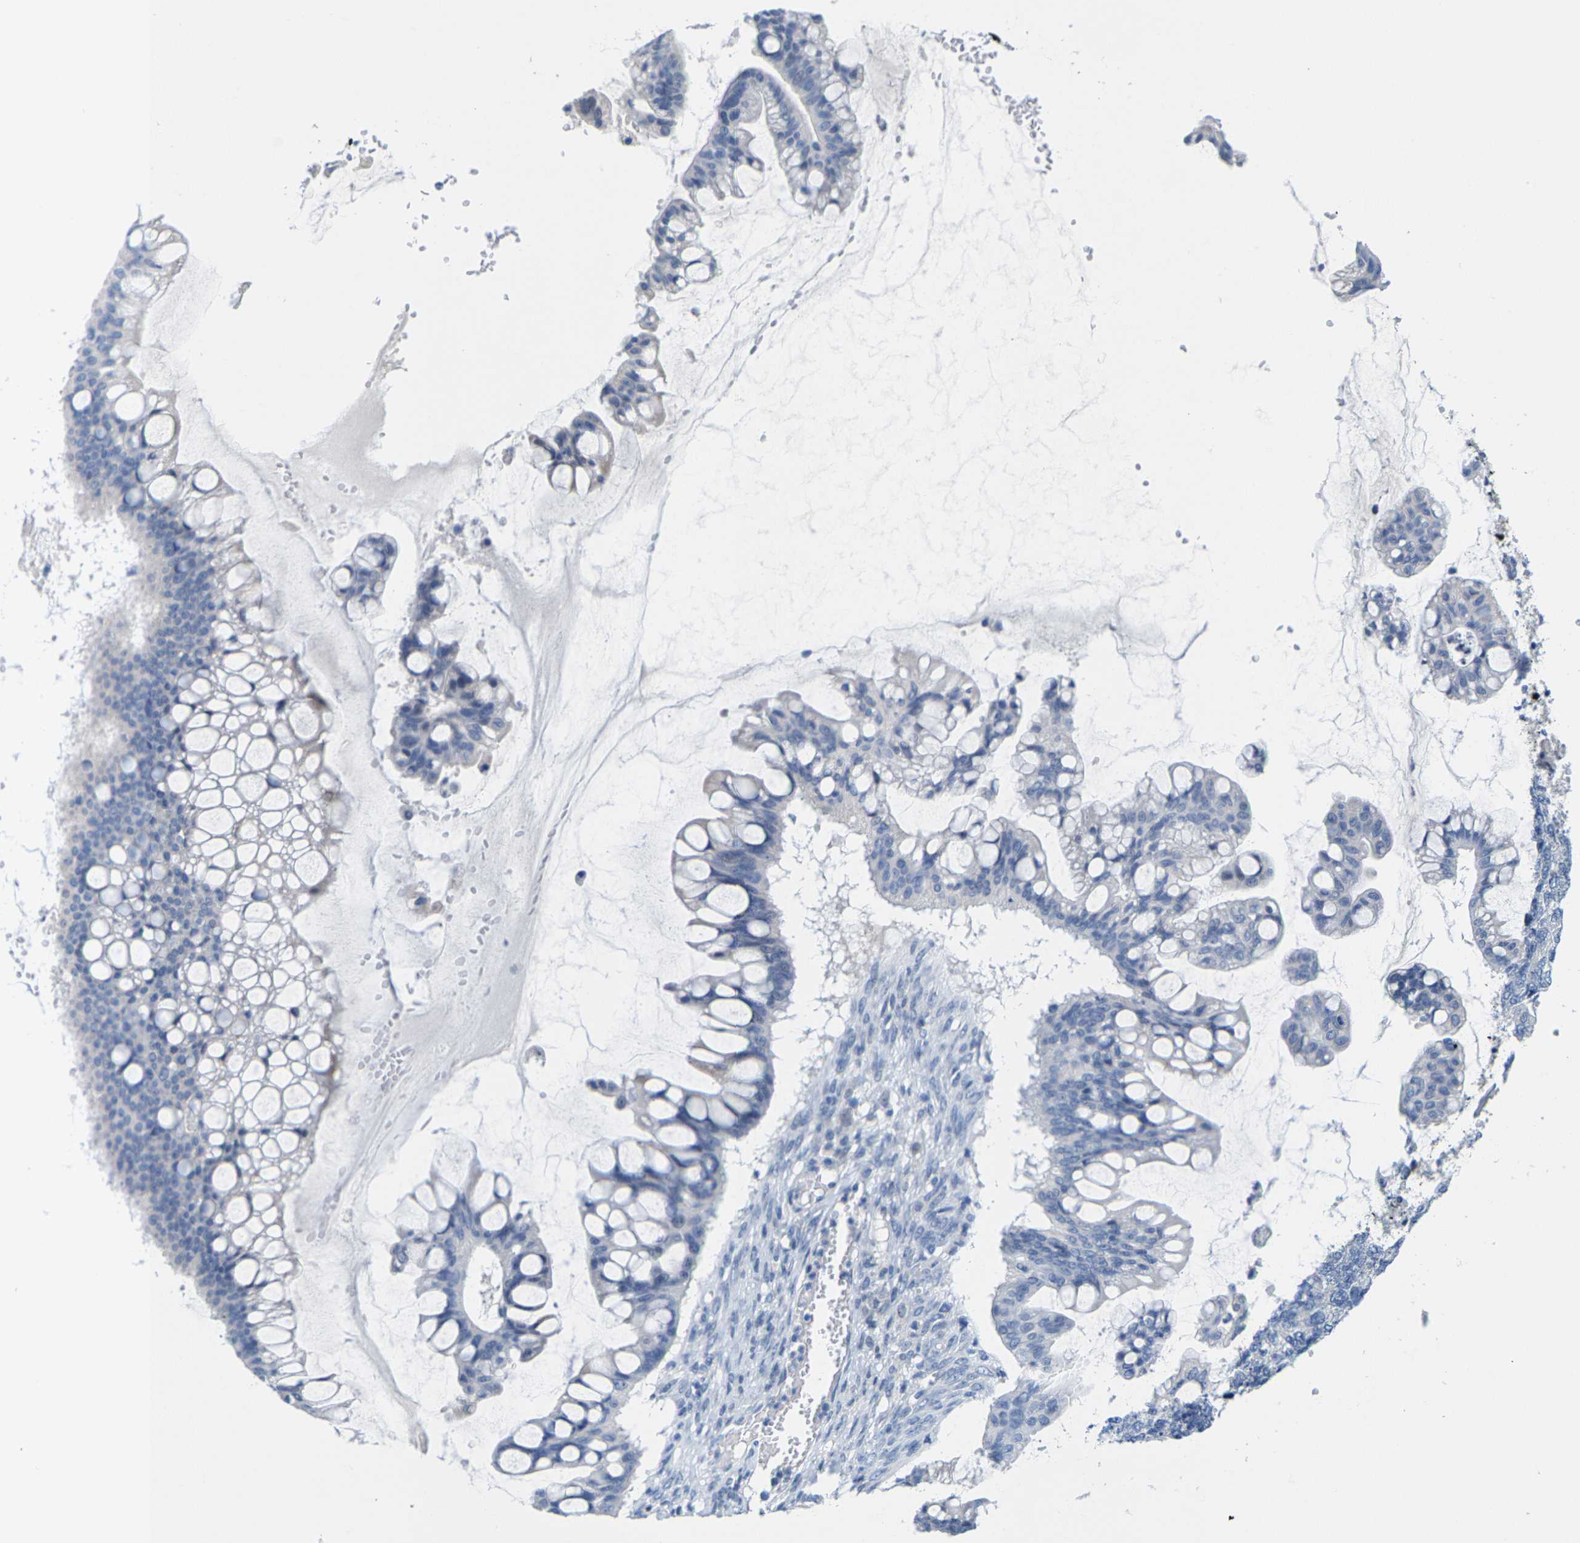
{"staining": {"intensity": "negative", "quantity": "none", "location": "none"}, "tissue": "ovarian cancer", "cell_type": "Tumor cells", "image_type": "cancer", "snomed": [{"axis": "morphology", "description": "Cystadenocarcinoma, mucinous, NOS"}, {"axis": "topography", "description": "Ovary"}], "caption": "The micrograph reveals no staining of tumor cells in ovarian mucinous cystadenocarcinoma.", "gene": "KLHL1", "patient": {"sex": "female", "age": 73}}